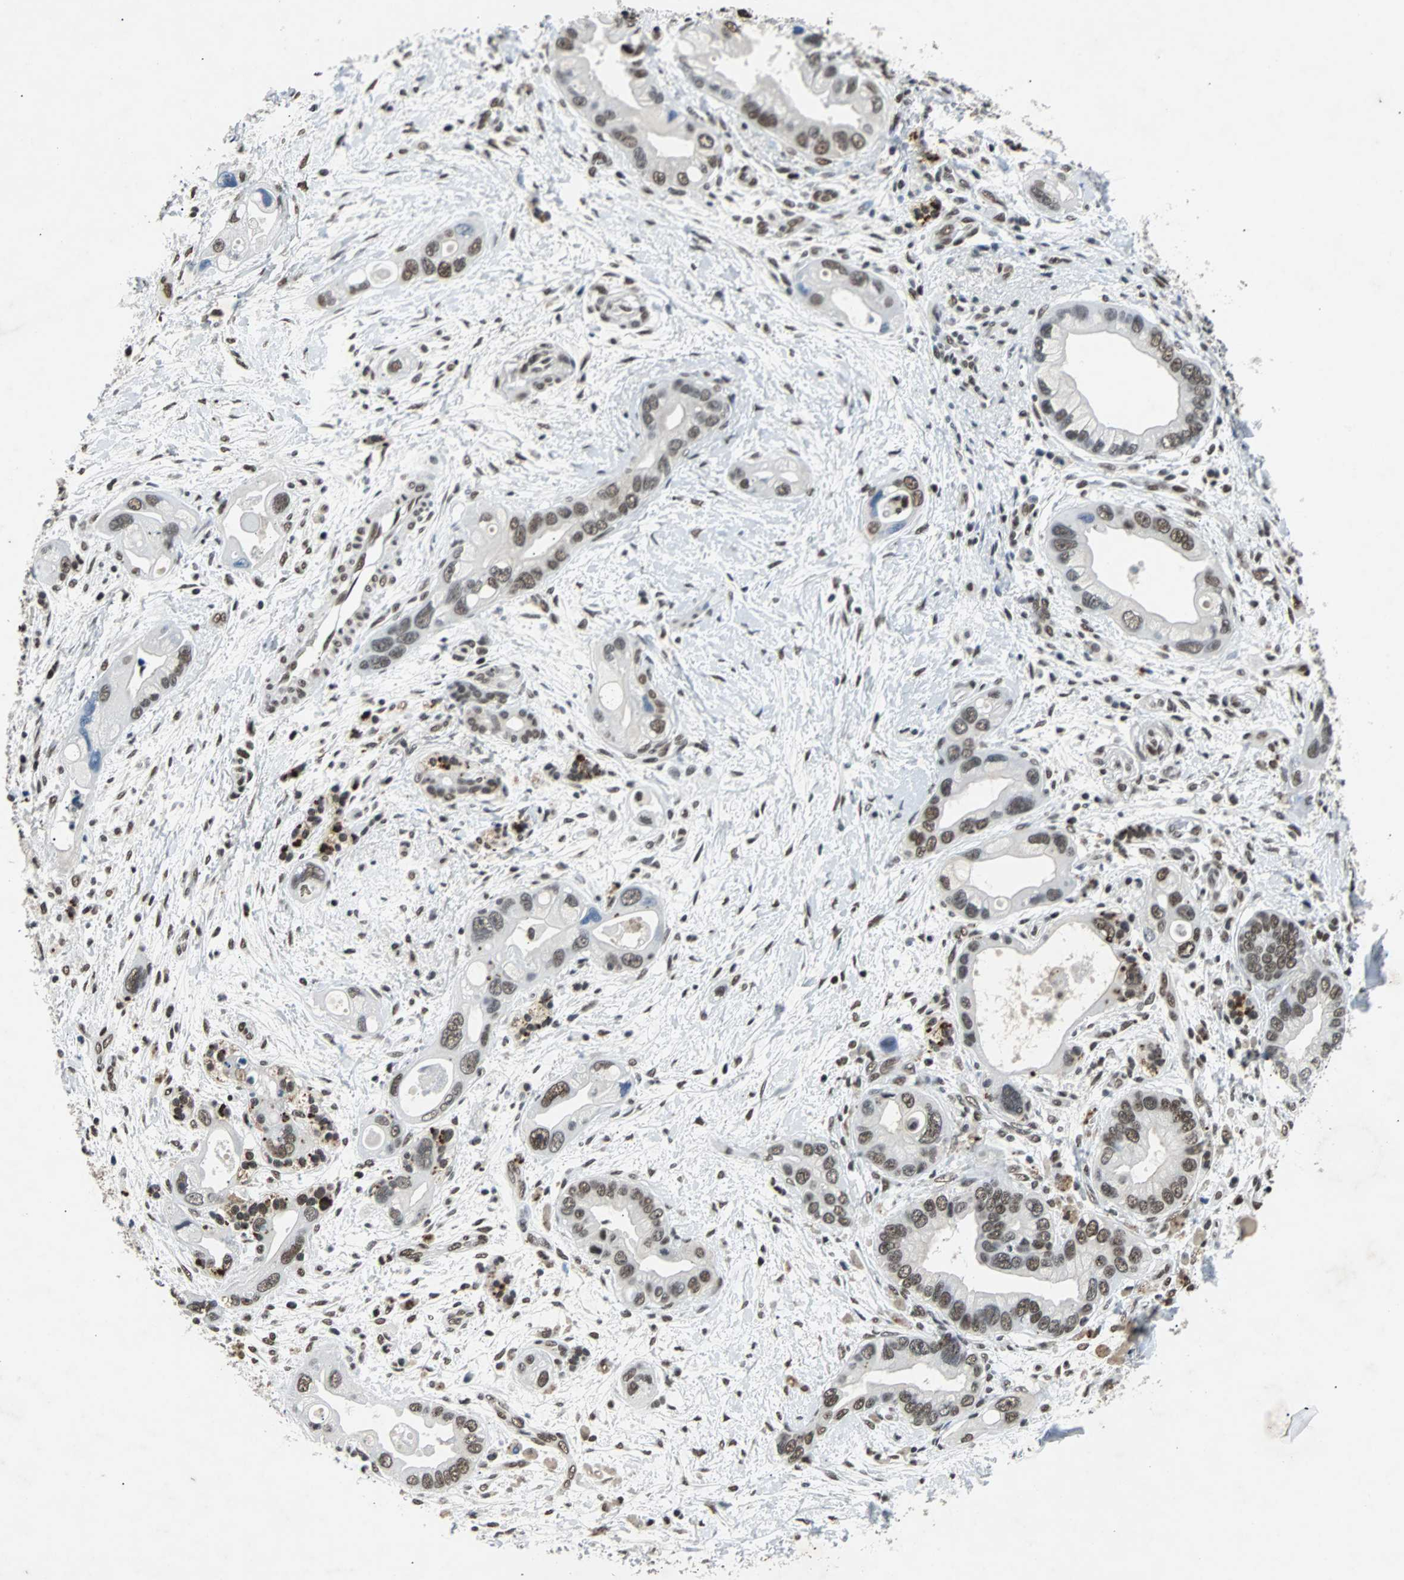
{"staining": {"intensity": "moderate", "quantity": ">75%", "location": "nuclear"}, "tissue": "pancreatic cancer", "cell_type": "Tumor cells", "image_type": "cancer", "snomed": [{"axis": "morphology", "description": "Adenocarcinoma, NOS"}, {"axis": "topography", "description": "Pancreas"}], "caption": "Protein expression analysis of human adenocarcinoma (pancreatic) reveals moderate nuclear expression in approximately >75% of tumor cells.", "gene": "GATAD2A", "patient": {"sex": "female", "age": 77}}